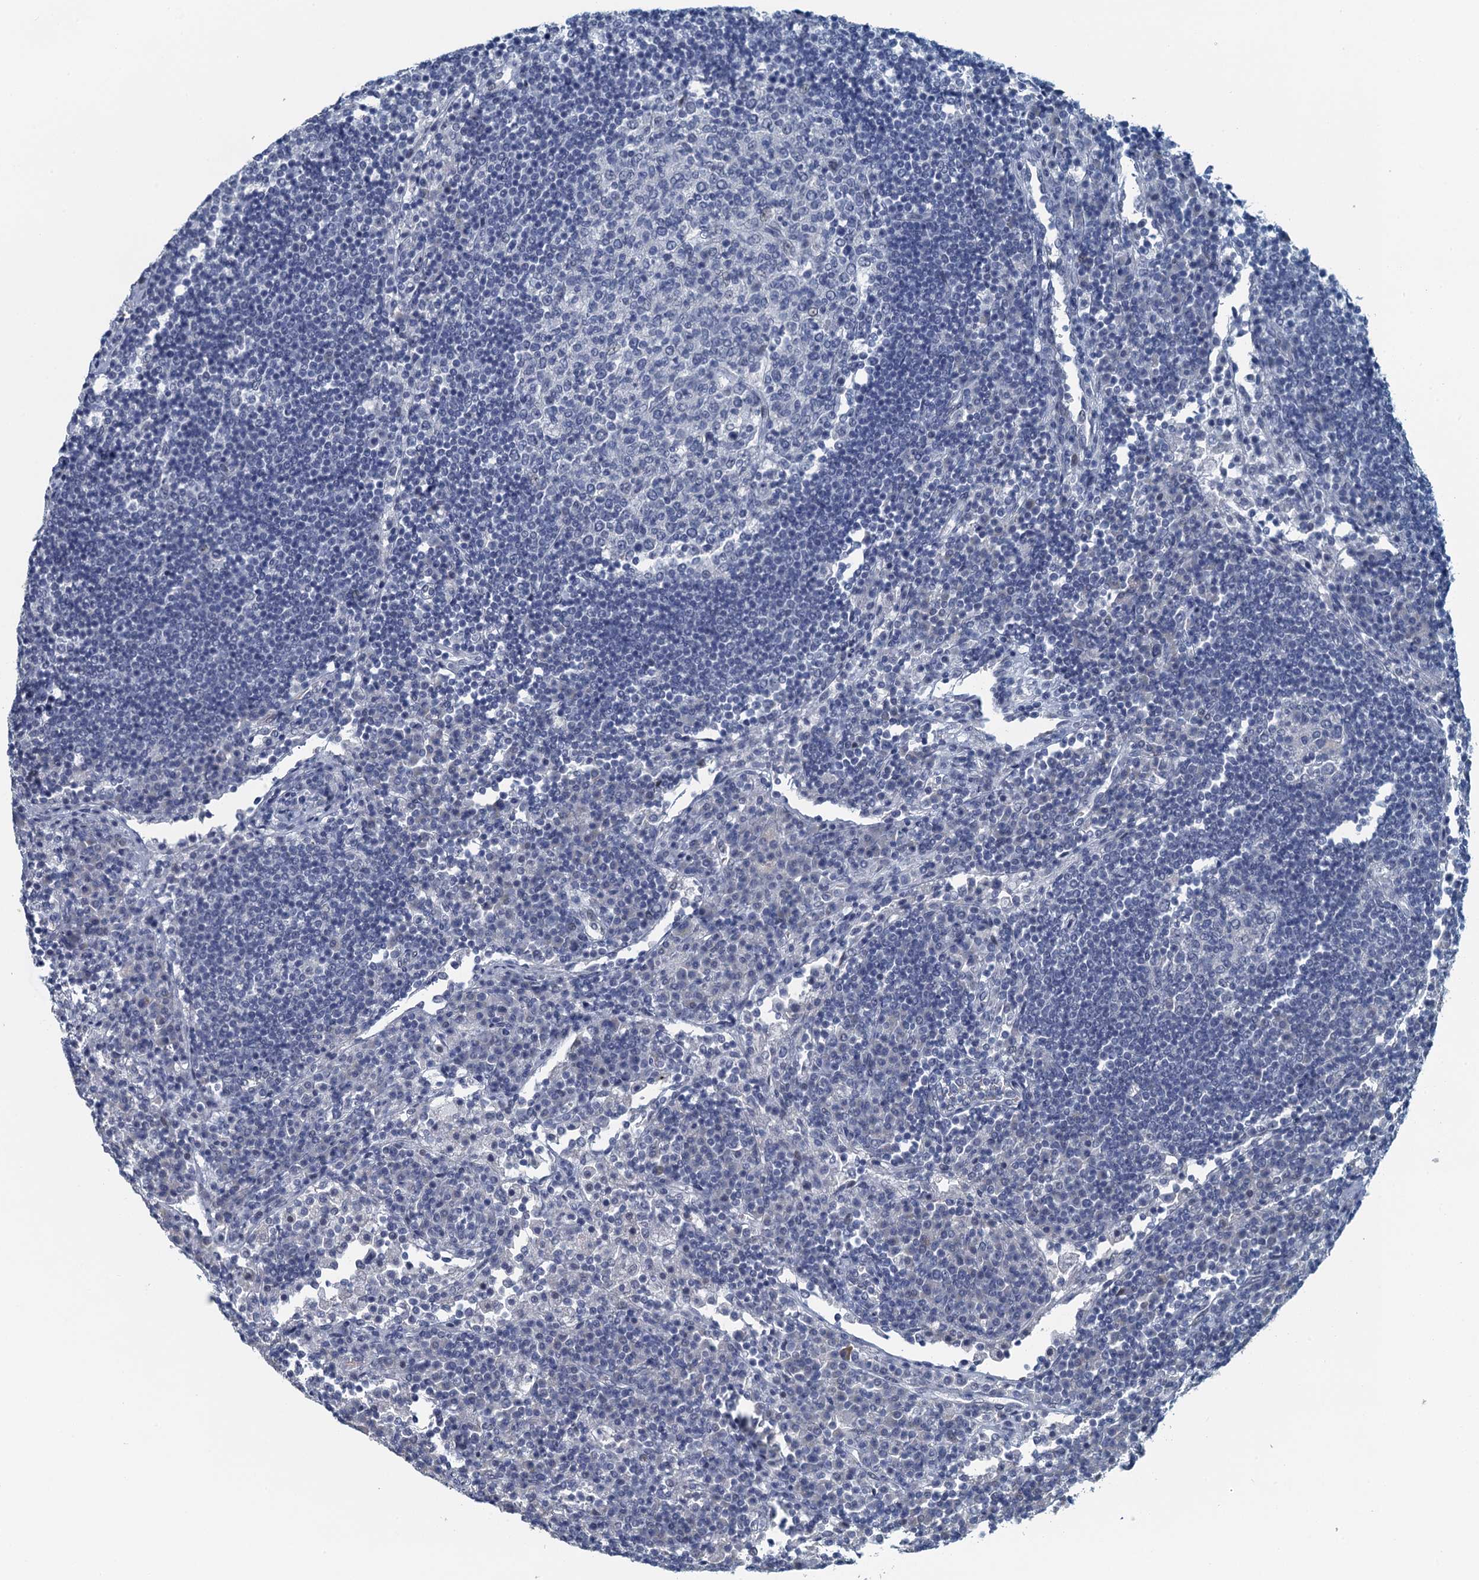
{"staining": {"intensity": "moderate", "quantity": "<25%", "location": "nuclear"}, "tissue": "lymph node", "cell_type": "Germinal center cells", "image_type": "normal", "snomed": [{"axis": "morphology", "description": "Normal tissue, NOS"}, {"axis": "topography", "description": "Lymph node"}], "caption": "This photomicrograph shows immunohistochemistry staining of benign human lymph node, with low moderate nuclear positivity in approximately <25% of germinal center cells.", "gene": "TTLL9", "patient": {"sex": "female", "age": 53}}